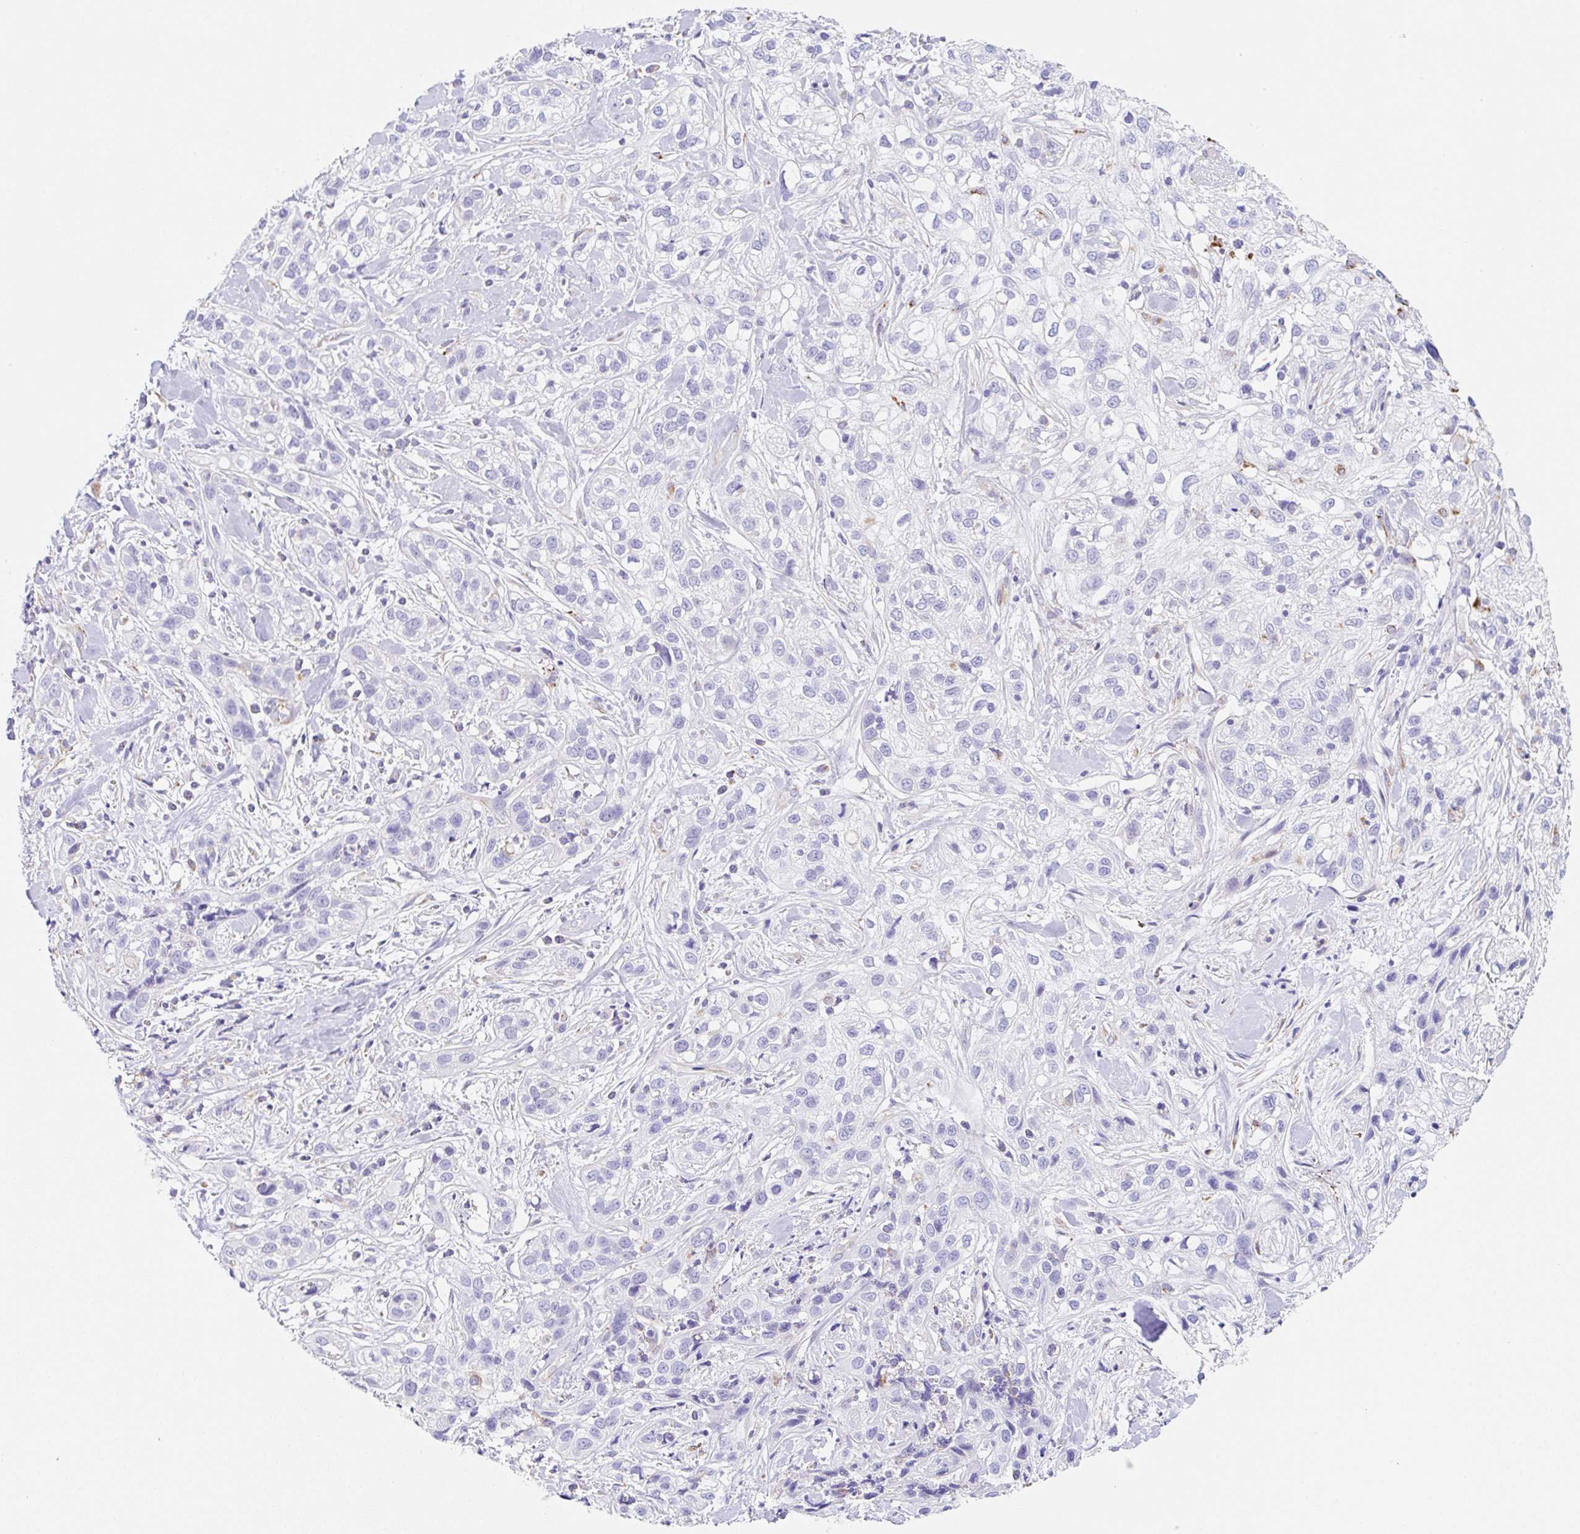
{"staining": {"intensity": "negative", "quantity": "none", "location": "none"}, "tissue": "skin cancer", "cell_type": "Tumor cells", "image_type": "cancer", "snomed": [{"axis": "morphology", "description": "Squamous cell carcinoma, NOS"}, {"axis": "topography", "description": "Skin"}], "caption": "Immunohistochemistry (IHC) photomicrograph of neoplastic tissue: human skin squamous cell carcinoma stained with DAB reveals no significant protein positivity in tumor cells.", "gene": "DKK4", "patient": {"sex": "male", "age": 82}}